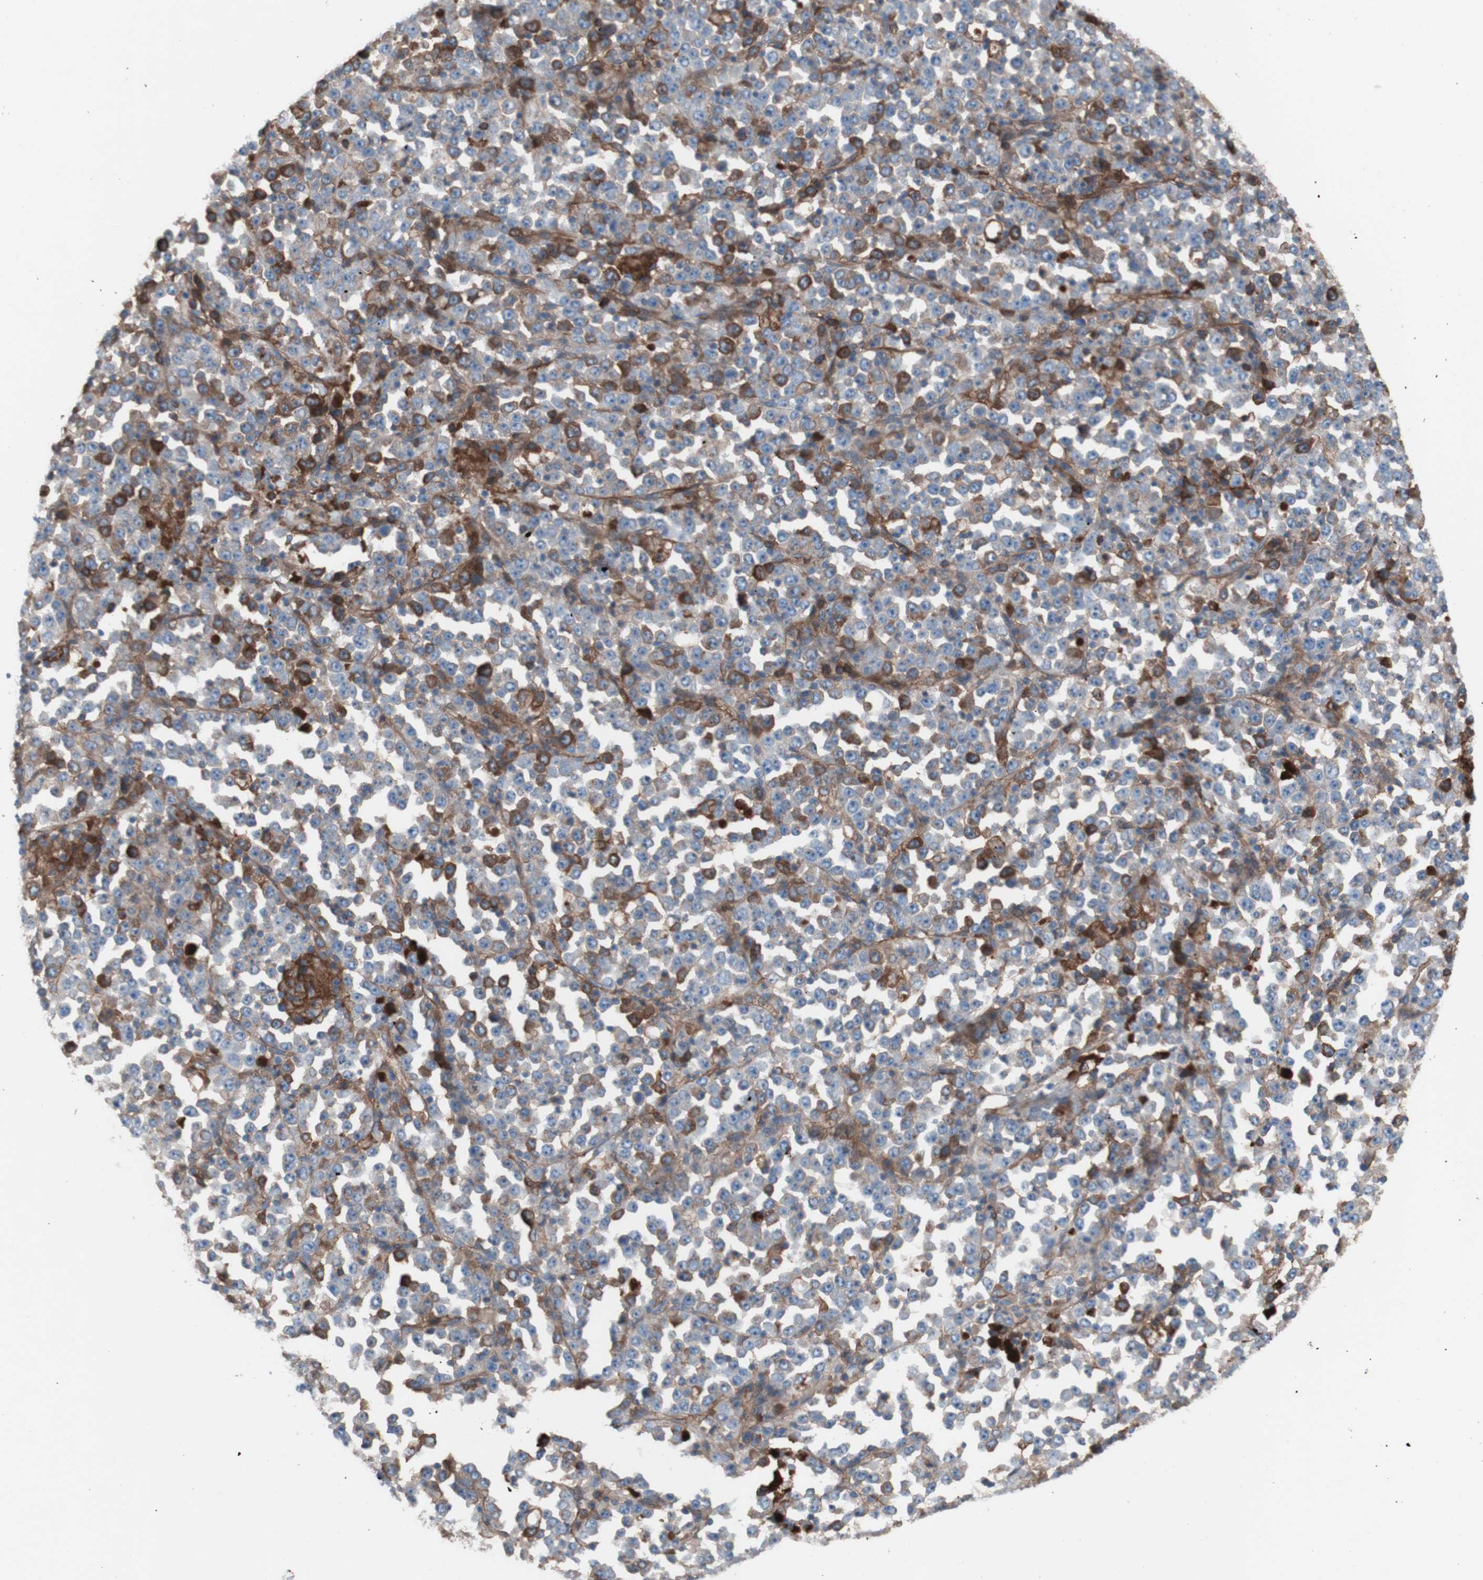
{"staining": {"intensity": "weak", "quantity": "25%-75%", "location": "cytoplasmic/membranous"}, "tissue": "stomach cancer", "cell_type": "Tumor cells", "image_type": "cancer", "snomed": [{"axis": "morphology", "description": "Normal tissue, NOS"}, {"axis": "morphology", "description": "Adenocarcinoma, NOS"}, {"axis": "topography", "description": "Stomach, upper"}, {"axis": "topography", "description": "Stomach"}], "caption": "Protein expression by IHC displays weak cytoplasmic/membranous staining in about 25%-75% of tumor cells in stomach adenocarcinoma.", "gene": "CD46", "patient": {"sex": "male", "age": 59}}